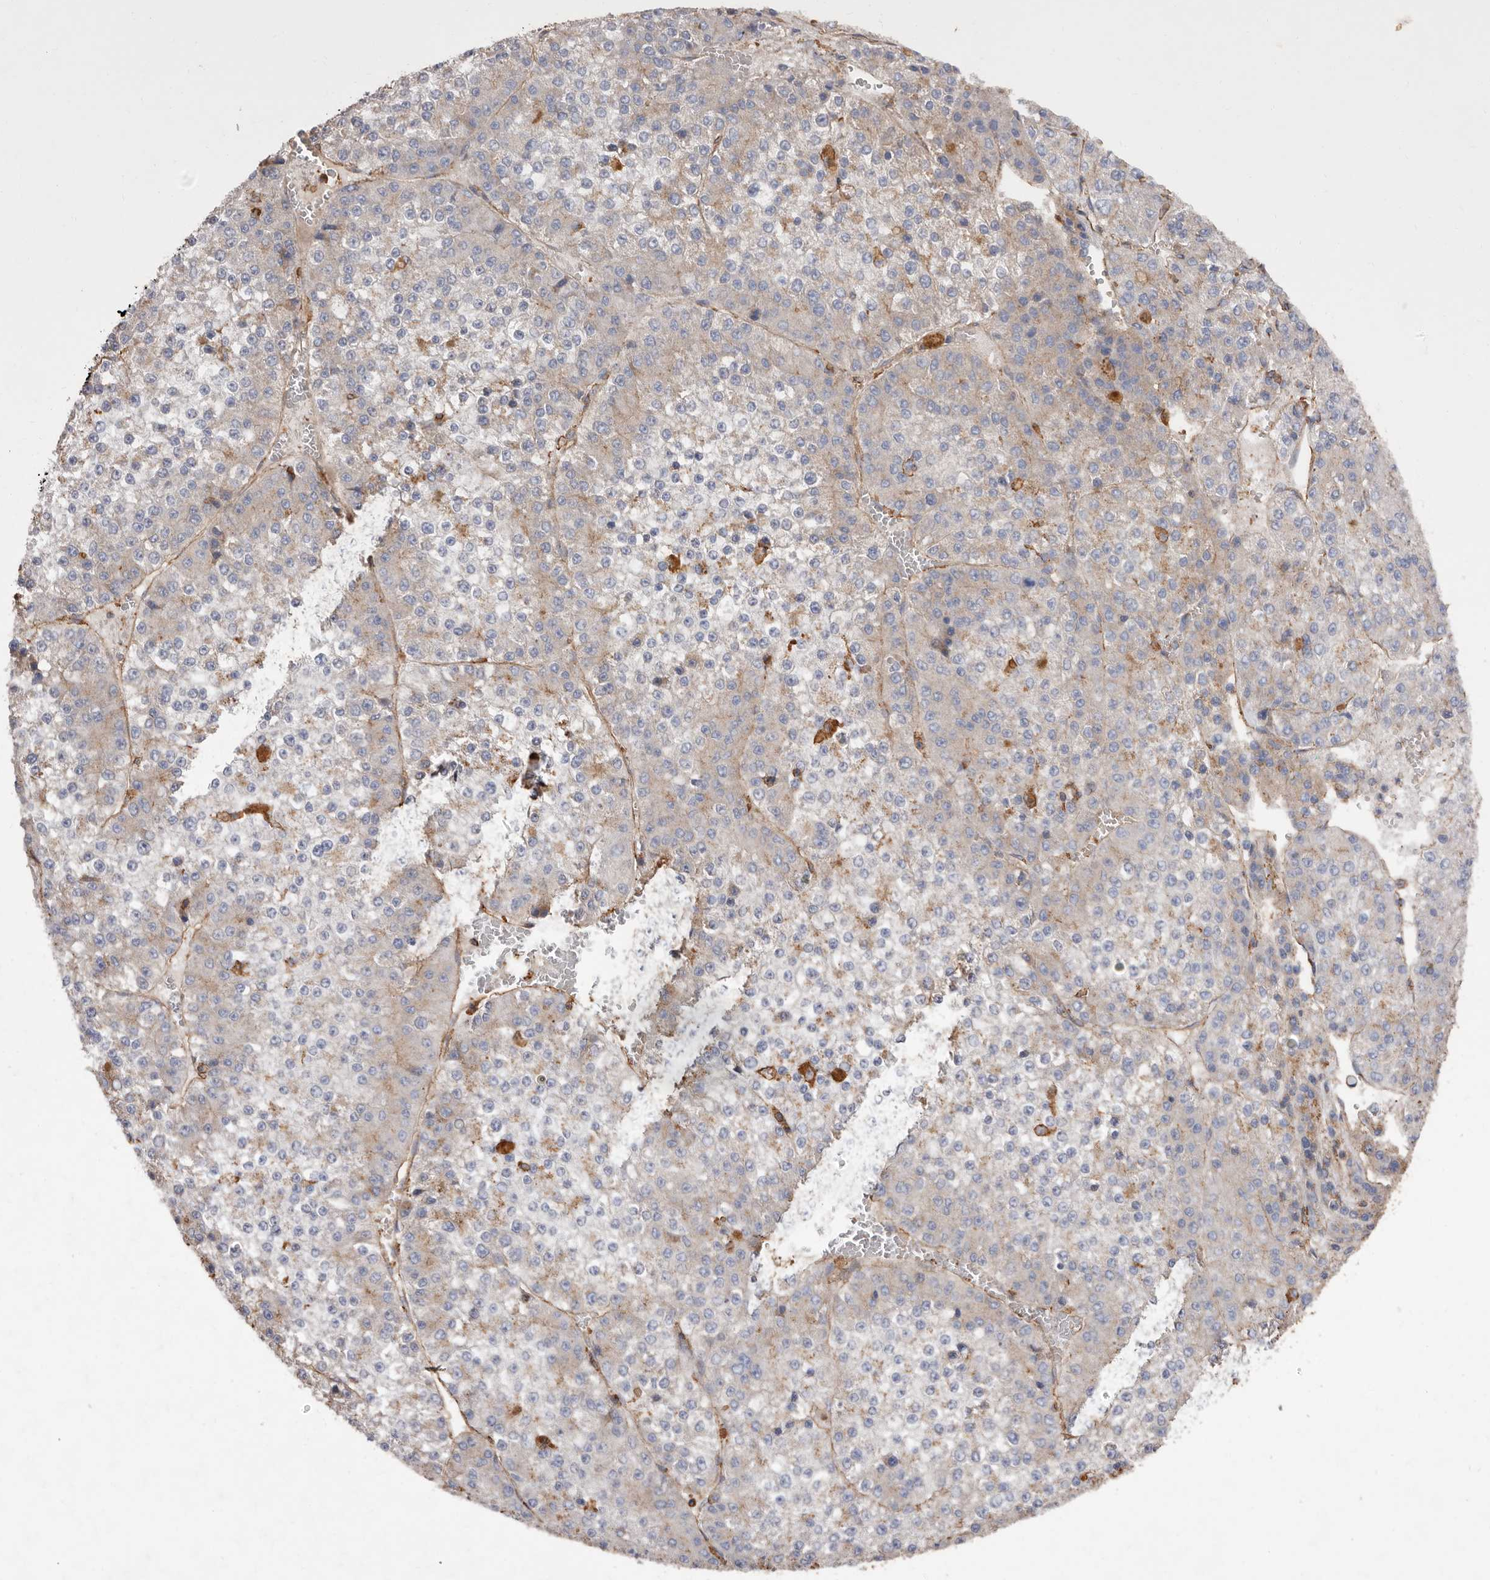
{"staining": {"intensity": "weak", "quantity": "<25%", "location": "cytoplasmic/membranous"}, "tissue": "liver cancer", "cell_type": "Tumor cells", "image_type": "cancer", "snomed": [{"axis": "morphology", "description": "Carcinoma, Hepatocellular, NOS"}, {"axis": "topography", "description": "Liver"}], "caption": "Liver cancer was stained to show a protein in brown. There is no significant positivity in tumor cells. (Brightfield microscopy of DAB immunohistochemistry (IHC) at high magnification).", "gene": "COQ8B", "patient": {"sex": "female", "age": 73}}